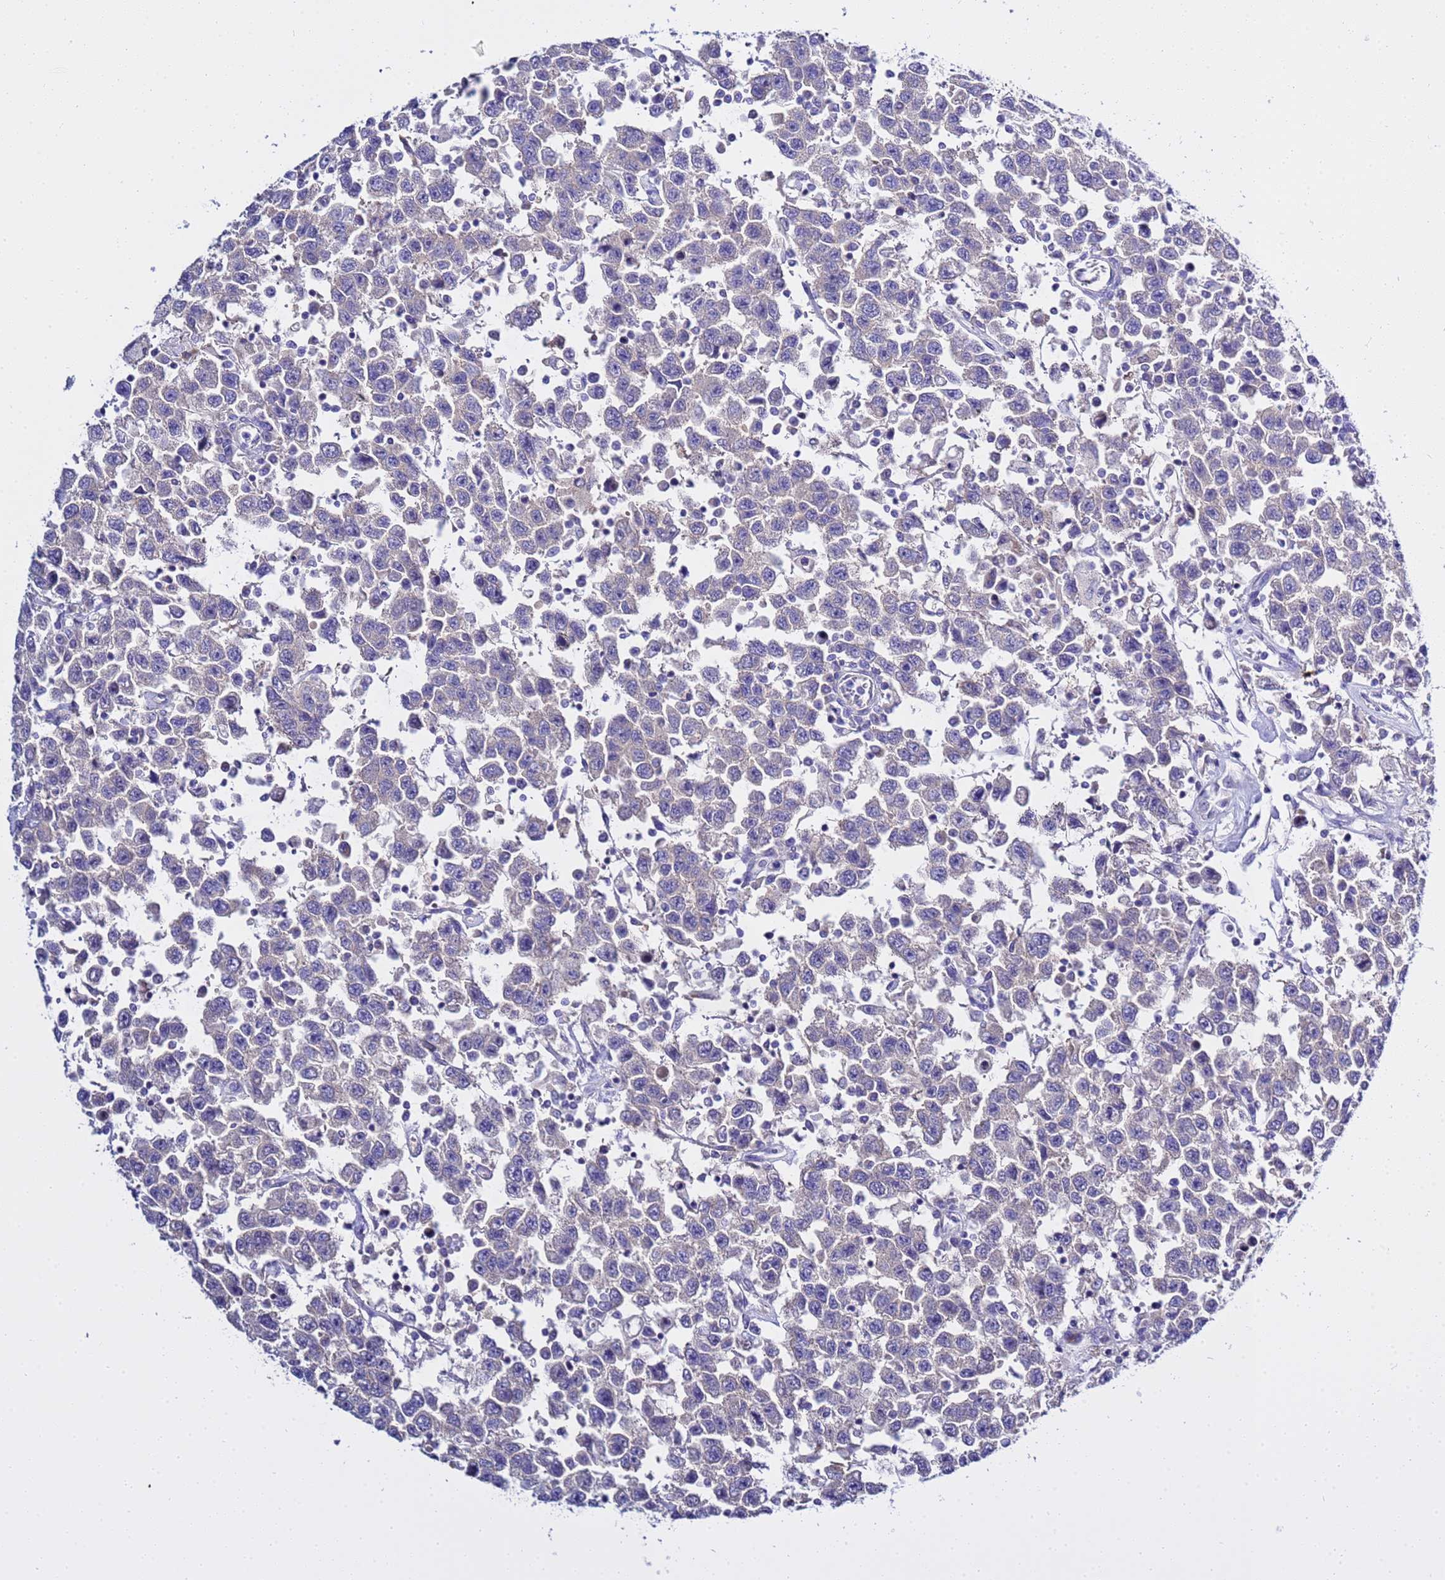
{"staining": {"intensity": "negative", "quantity": "none", "location": "none"}, "tissue": "testis cancer", "cell_type": "Tumor cells", "image_type": "cancer", "snomed": [{"axis": "morphology", "description": "Seminoma, NOS"}, {"axis": "topography", "description": "Testis"}], "caption": "Human testis seminoma stained for a protein using immunohistochemistry (IHC) exhibits no expression in tumor cells.", "gene": "USP18", "patient": {"sex": "male", "age": 41}}